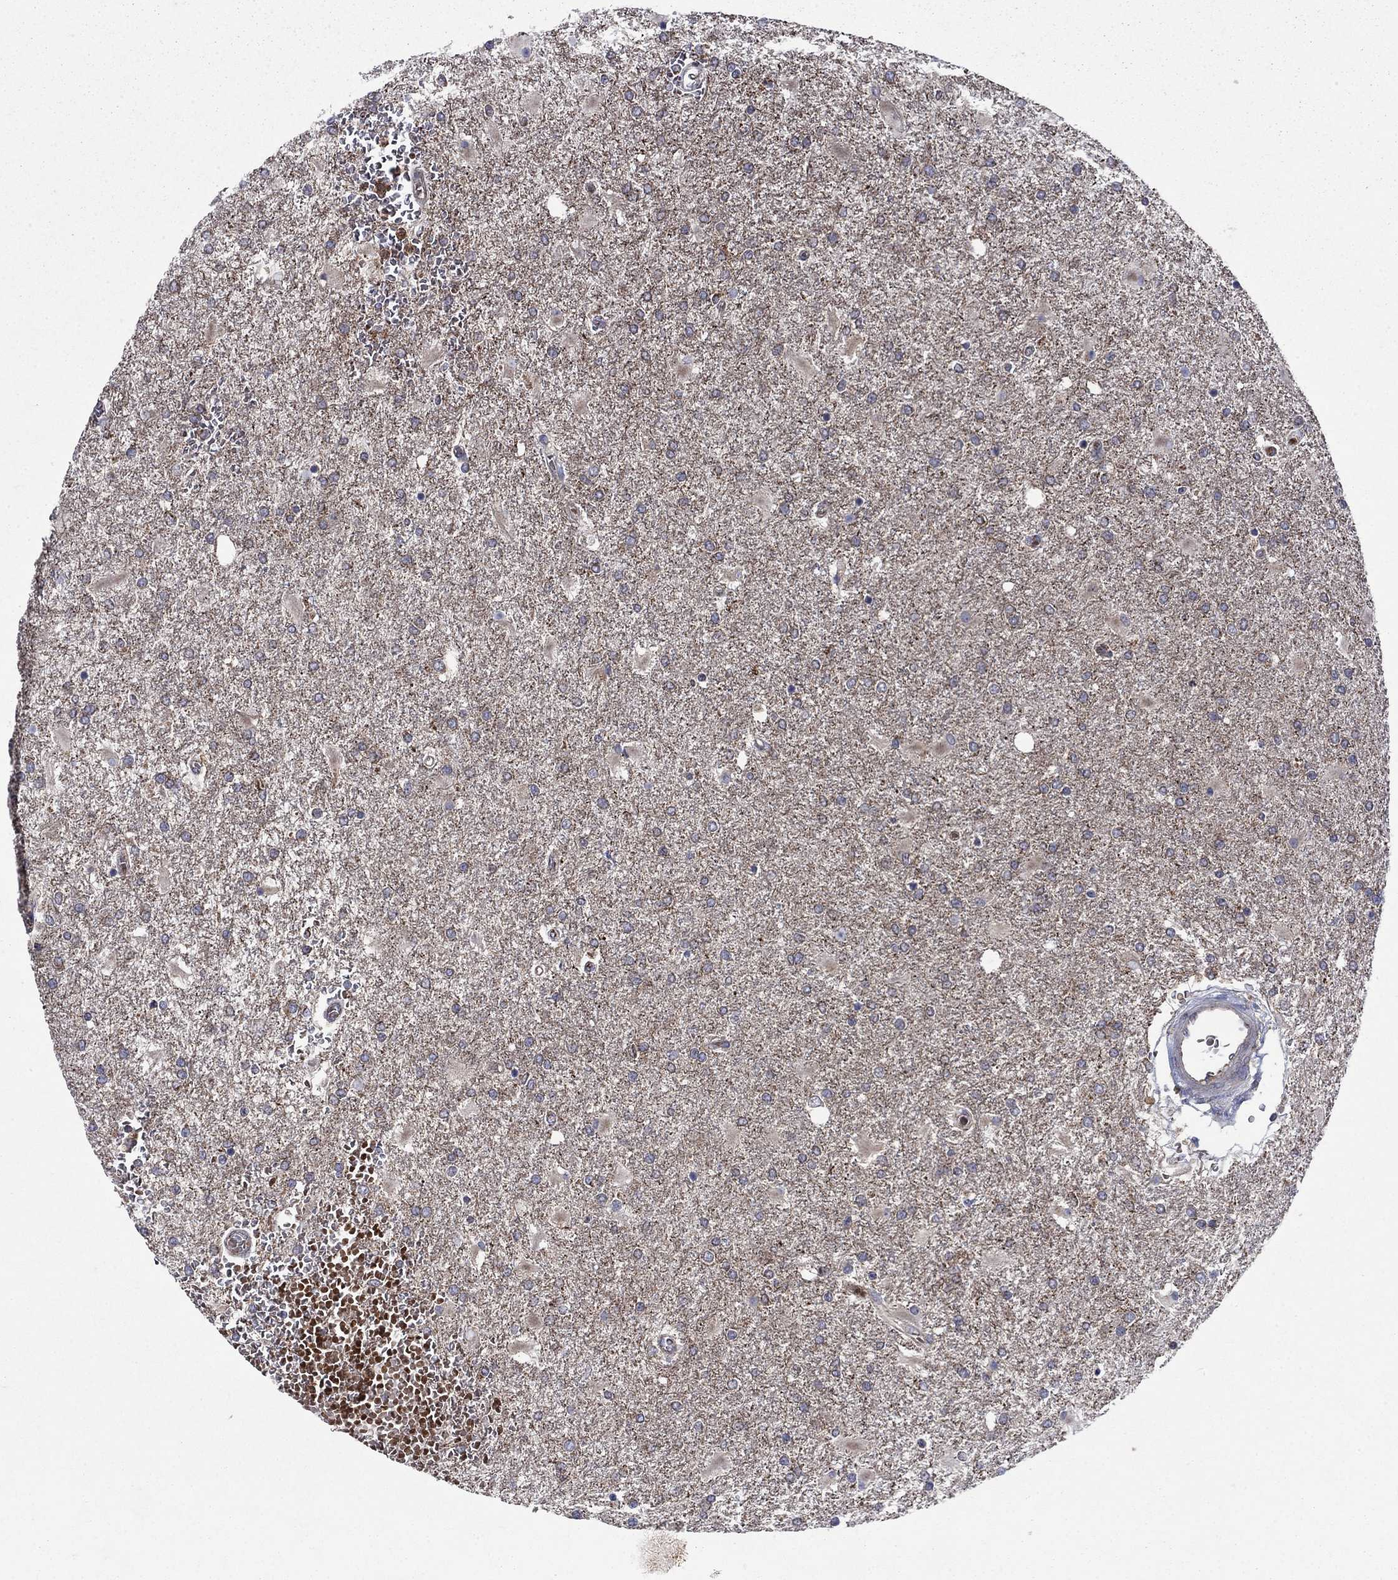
{"staining": {"intensity": "moderate", "quantity": "<25%", "location": "cytoplasmic/membranous"}, "tissue": "glioma", "cell_type": "Tumor cells", "image_type": "cancer", "snomed": [{"axis": "morphology", "description": "Glioma, malignant, High grade"}, {"axis": "topography", "description": "Cerebral cortex"}], "caption": "Moderate cytoplasmic/membranous protein staining is present in approximately <25% of tumor cells in malignant glioma (high-grade). (brown staining indicates protein expression, while blue staining denotes nuclei).", "gene": "RNF19B", "patient": {"sex": "male", "age": 79}}